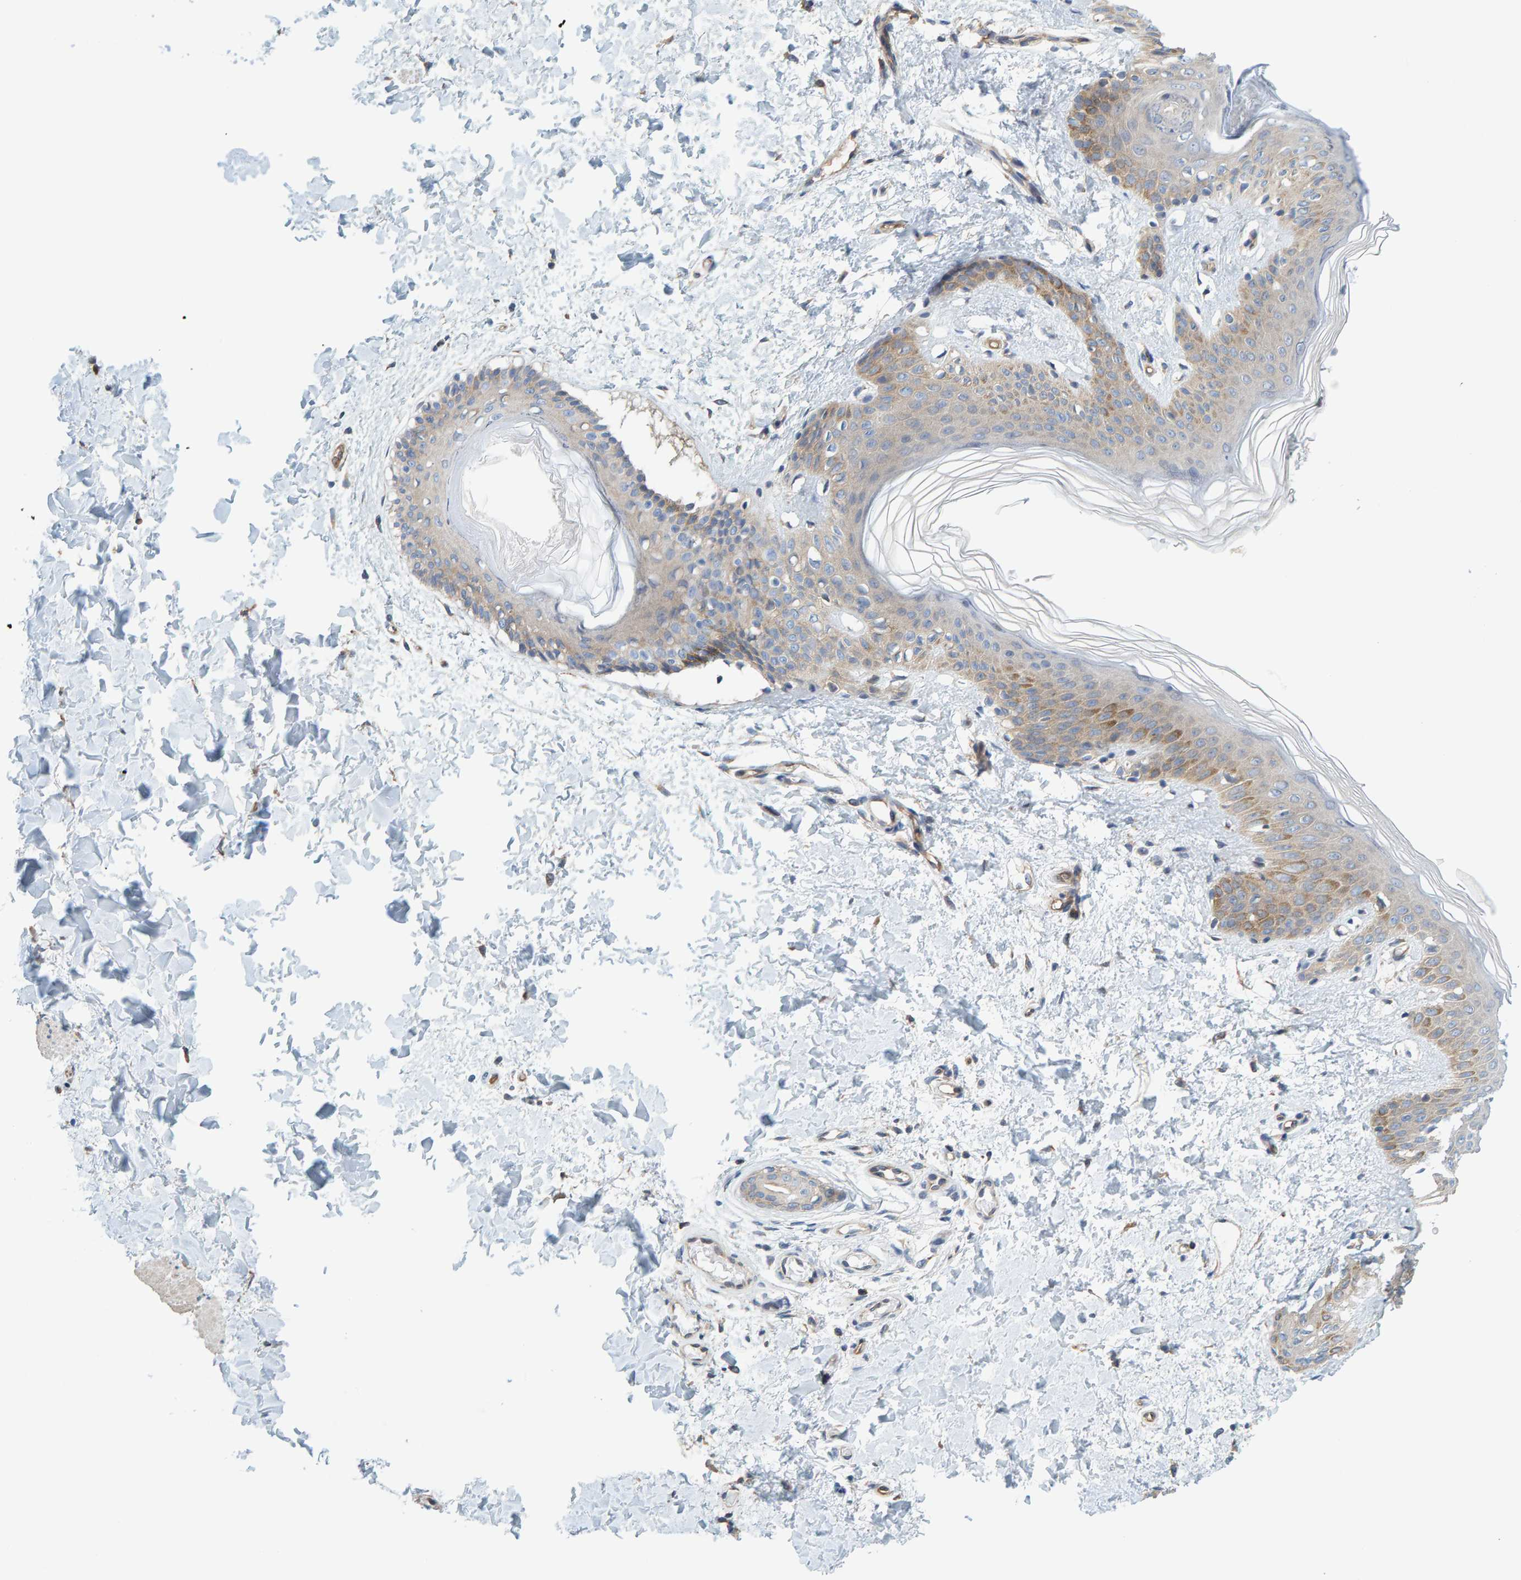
{"staining": {"intensity": "moderate", "quantity": ">75%", "location": "cytoplasmic/membranous"}, "tissue": "skin", "cell_type": "Fibroblasts", "image_type": "normal", "snomed": [{"axis": "morphology", "description": "Normal tissue, NOS"}, {"axis": "morphology", "description": "Neoplasm, benign, NOS"}, {"axis": "topography", "description": "Skin"}, {"axis": "topography", "description": "Soft tissue"}], "caption": "IHC of unremarkable skin demonstrates medium levels of moderate cytoplasmic/membranous staining in about >75% of fibroblasts. (DAB IHC with brightfield microscopy, high magnification).", "gene": "PRKD2", "patient": {"sex": "male", "age": 26}}